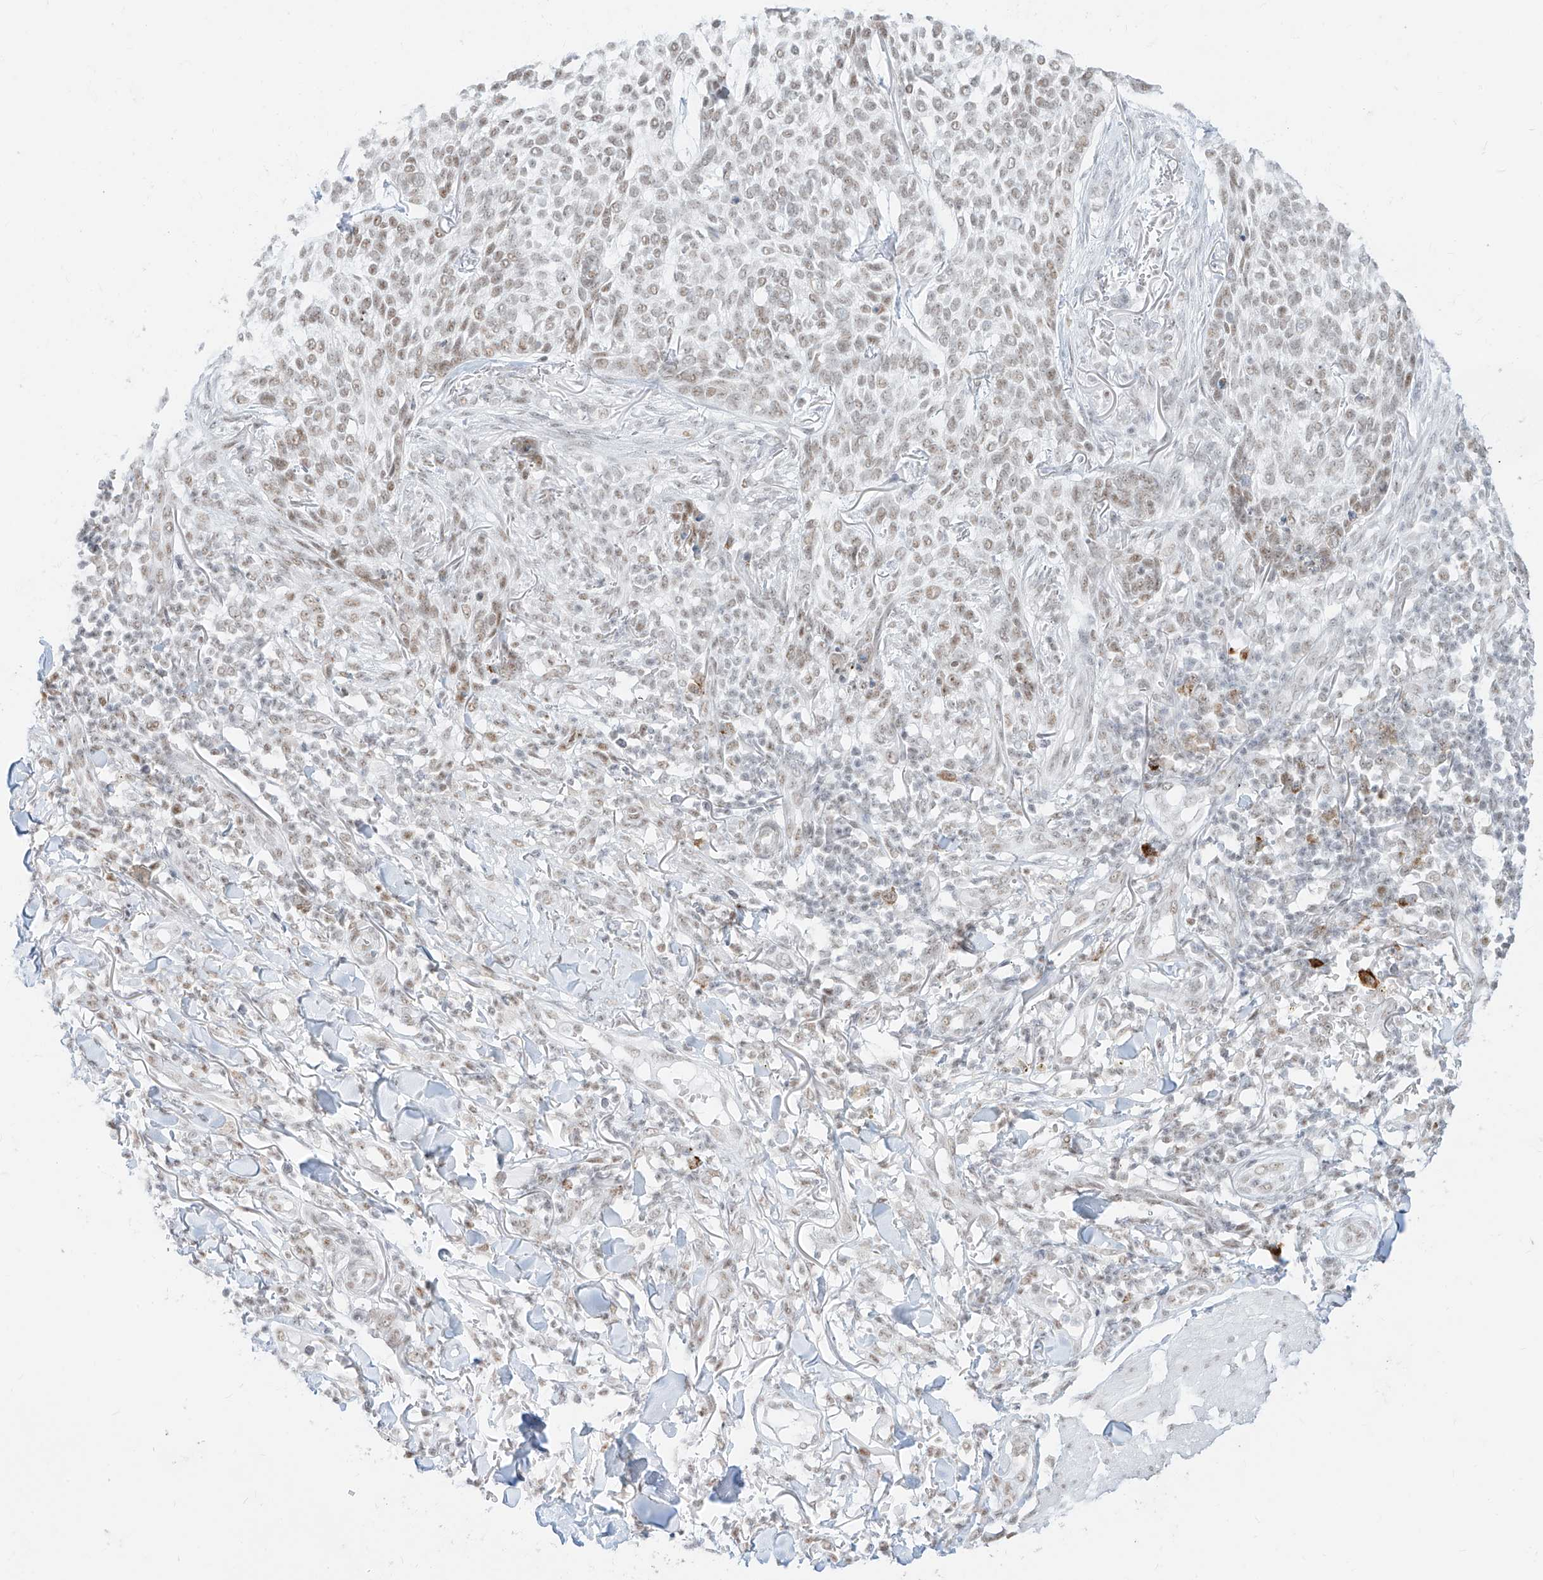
{"staining": {"intensity": "moderate", "quantity": "25%-75%", "location": "nuclear"}, "tissue": "skin cancer", "cell_type": "Tumor cells", "image_type": "cancer", "snomed": [{"axis": "morphology", "description": "Basal cell carcinoma"}, {"axis": "topography", "description": "Skin"}], "caption": "This micrograph exhibits immunohistochemistry (IHC) staining of basal cell carcinoma (skin), with medium moderate nuclear staining in about 25%-75% of tumor cells.", "gene": "SUPT5H", "patient": {"sex": "female", "age": 64}}